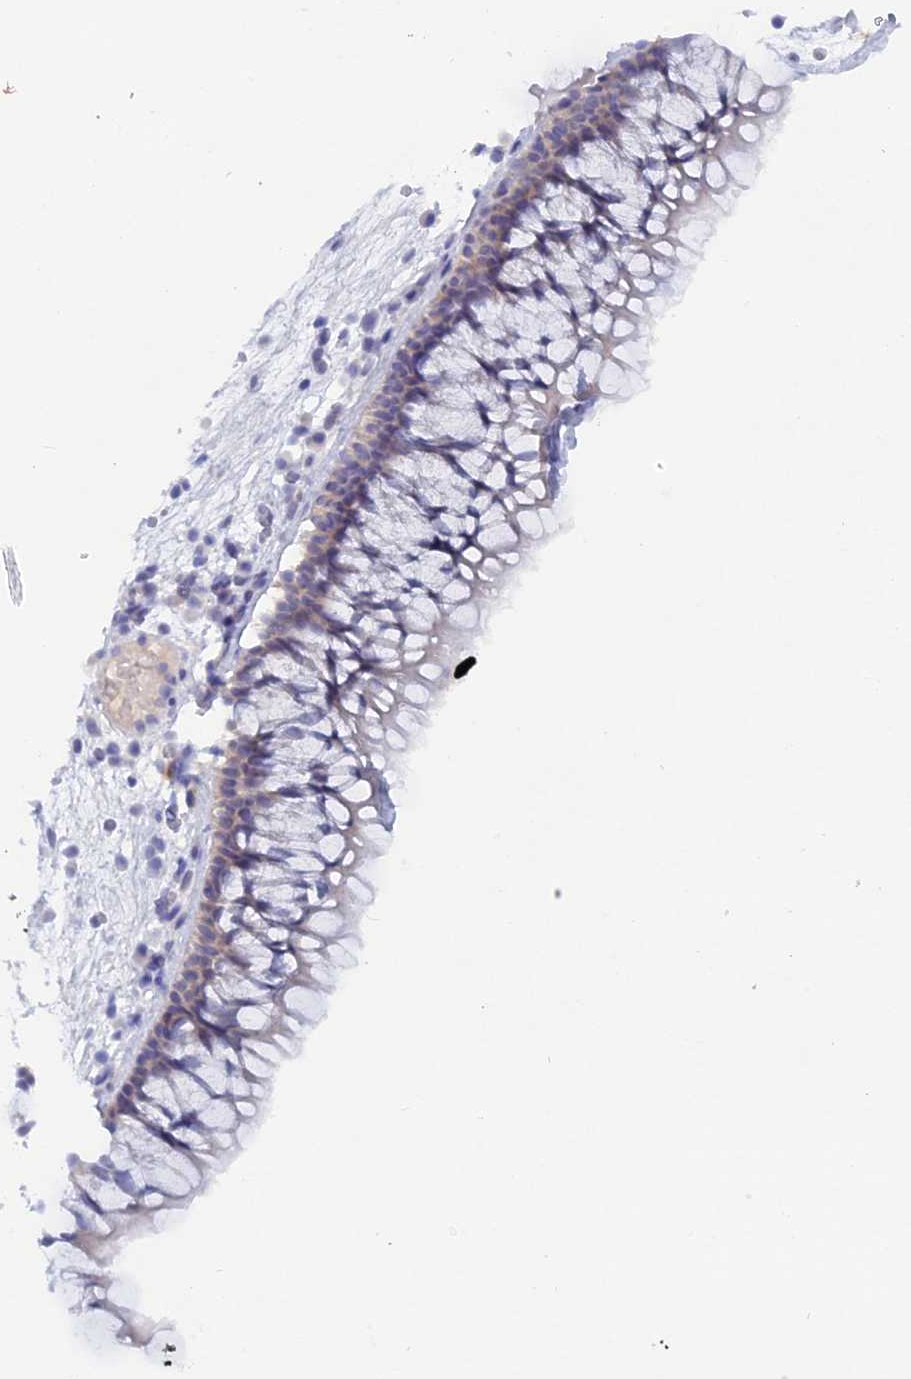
{"staining": {"intensity": "negative", "quantity": "none", "location": "none"}, "tissue": "nasopharynx", "cell_type": "Respiratory epithelial cells", "image_type": "normal", "snomed": [{"axis": "morphology", "description": "Normal tissue, NOS"}, {"axis": "morphology", "description": "Inflammation, NOS"}, {"axis": "morphology", "description": "Malignant melanoma, Metastatic site"}, {"axis": "topography", "description": "Nasopharynx"}], "caption": "High power microscopy photomicrograph of an IHC micrograph of benign nasopharynx, revealing no significant staining in respiratory epithelial cells. The staining was performed using DAB to visualize the protein expression in brown, while the nuclei were stained in blue with hematoxylin (Magnification: 20x).", "gene": "DACT3", "patient": {"sex": "male", "age": 70}}